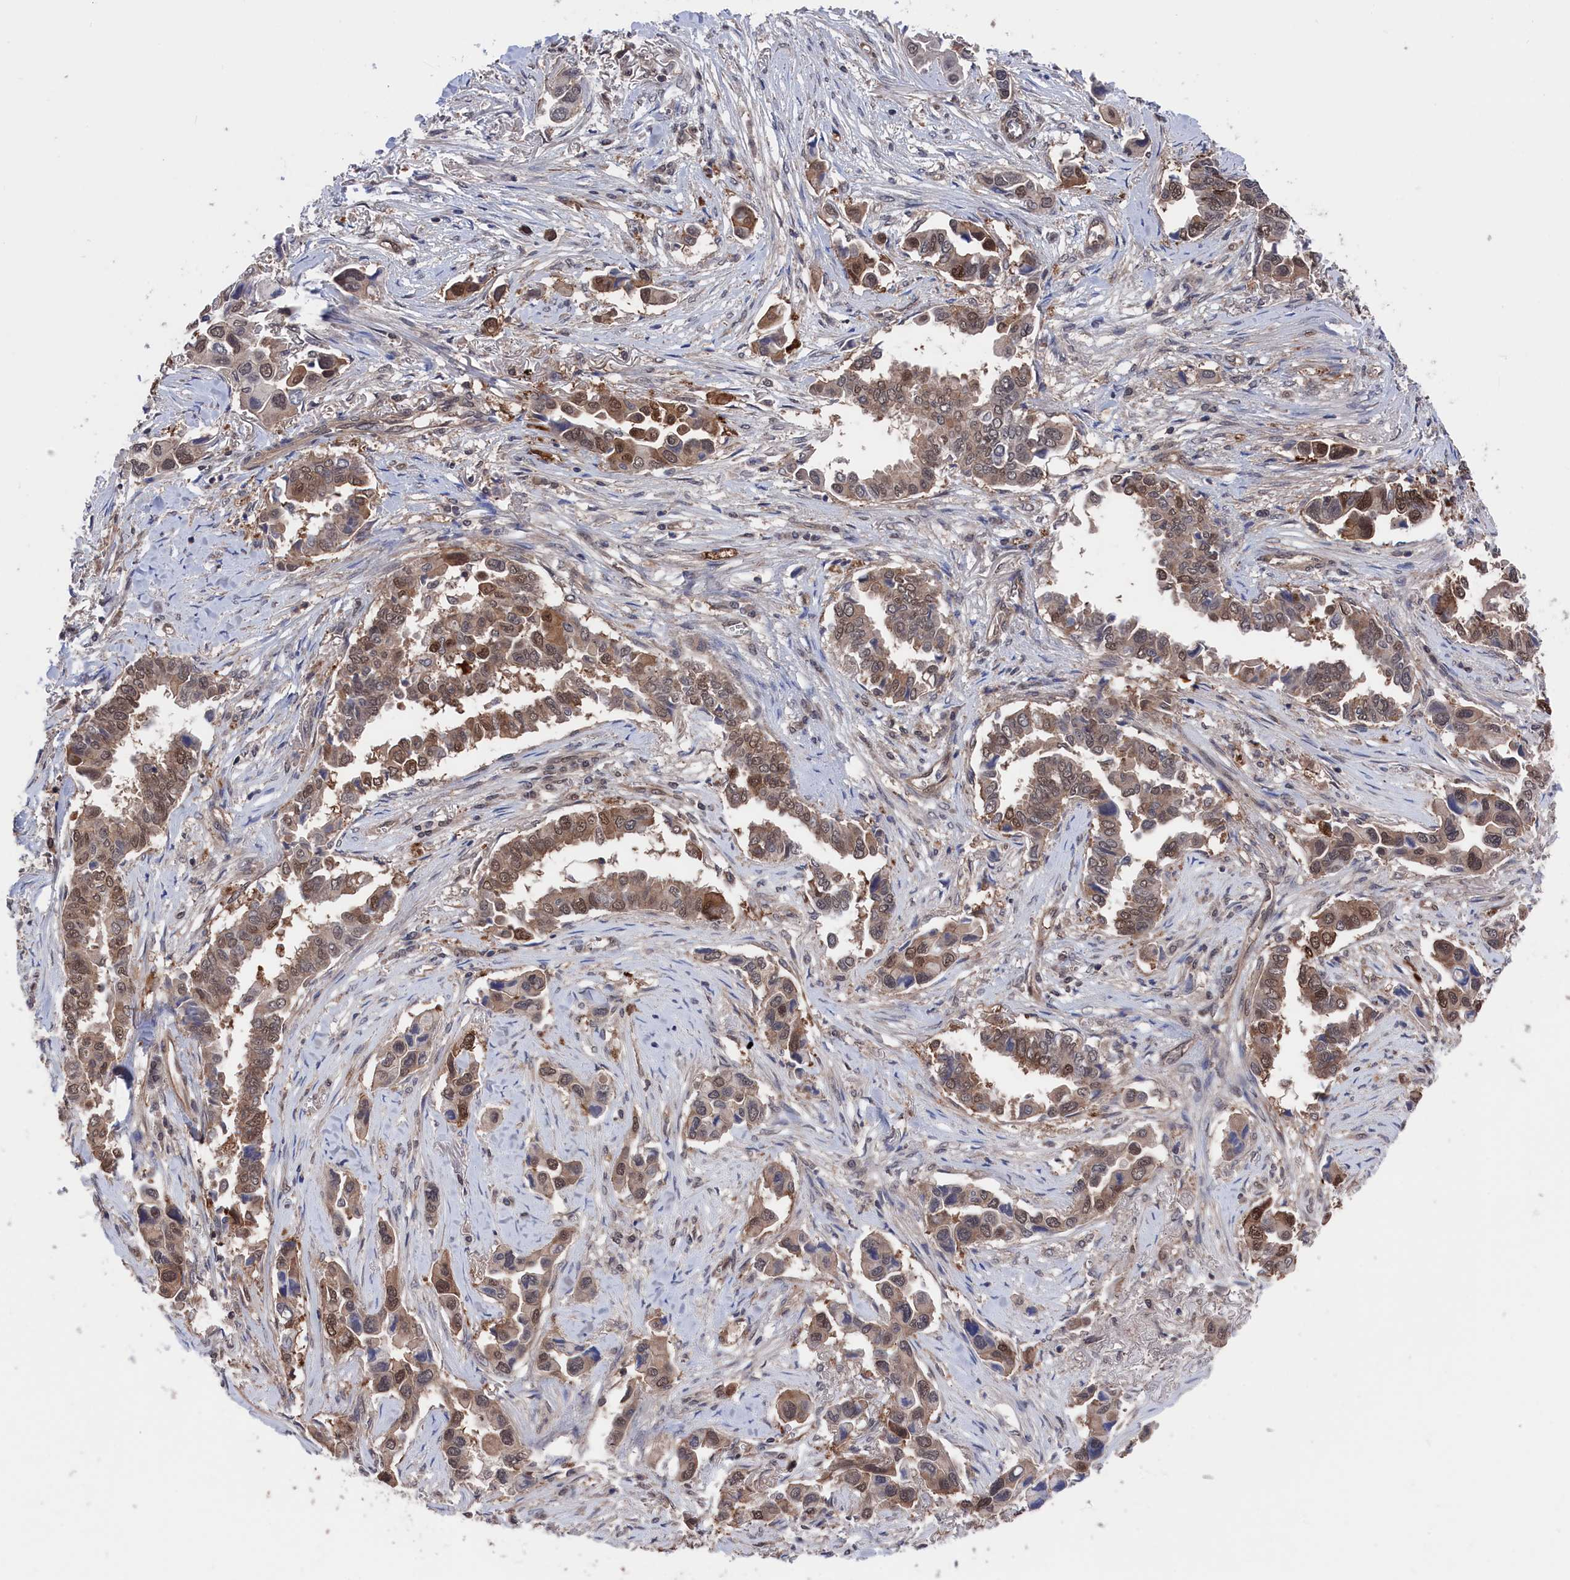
{"staining": {"intensity": "moderate", "quantity": "25%-75%", "location": "cytoplasmic/membranous,nuclear"}, "tissue": "lung cancer", "cell_type": "Tumor cells", "image_type": "cancer", "snomed": [{"axis": "morphology", "description": "Adenocarcinoma, NOS"}, {"axis": "topography", "description": "Lung"}], "caption": "Lung cancer (adenocarcinoma) tissue exhibits moderate cytoplasmic/membranous and nuclear staining in about 25%-75% of tumor cells, visualized by immunohistochemistry. (Brightfield microscopy of DAB IHC at high magnification).", "gene": "NUTF2", "patient": {"sex": "female", "age": 76}}